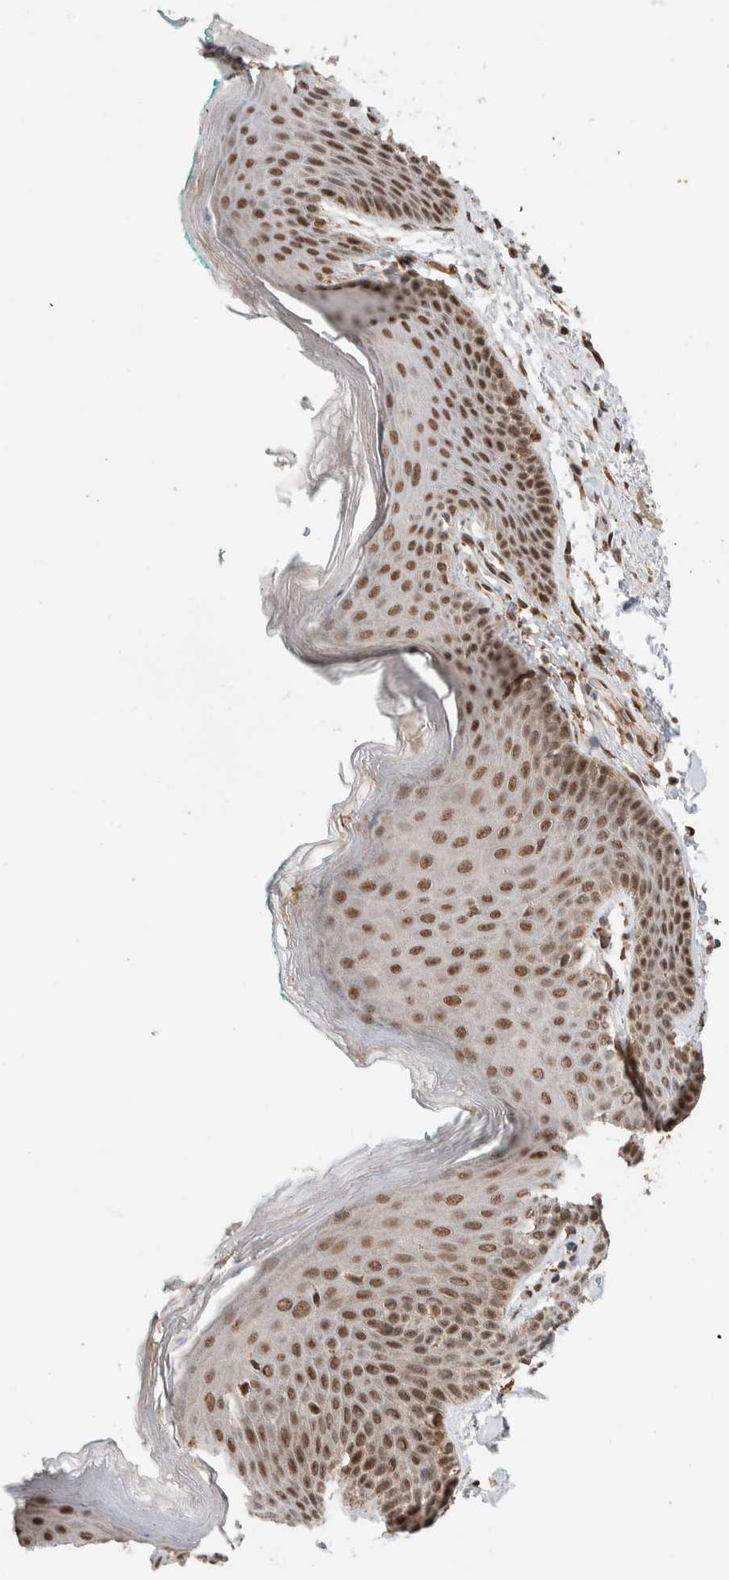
{"staining": {"intensity": "moderate", "quantity": ">75%", "location": "nuclear"}, "tissue": "skin", "cell_type": "Epidermal cells", "image_type": "normal", "snomed": [{"axis": "morphology", "description": "Normal tissue, NOS"}, {"axis": "topography", "description": "Anal"}], "caption": "IHC of benign human skin displays medium levels of moderate nuclear positivity in about >75% of epidermal cells.", "gene": "TNRC18", "patient": {"sex": "male", "age": 74}}